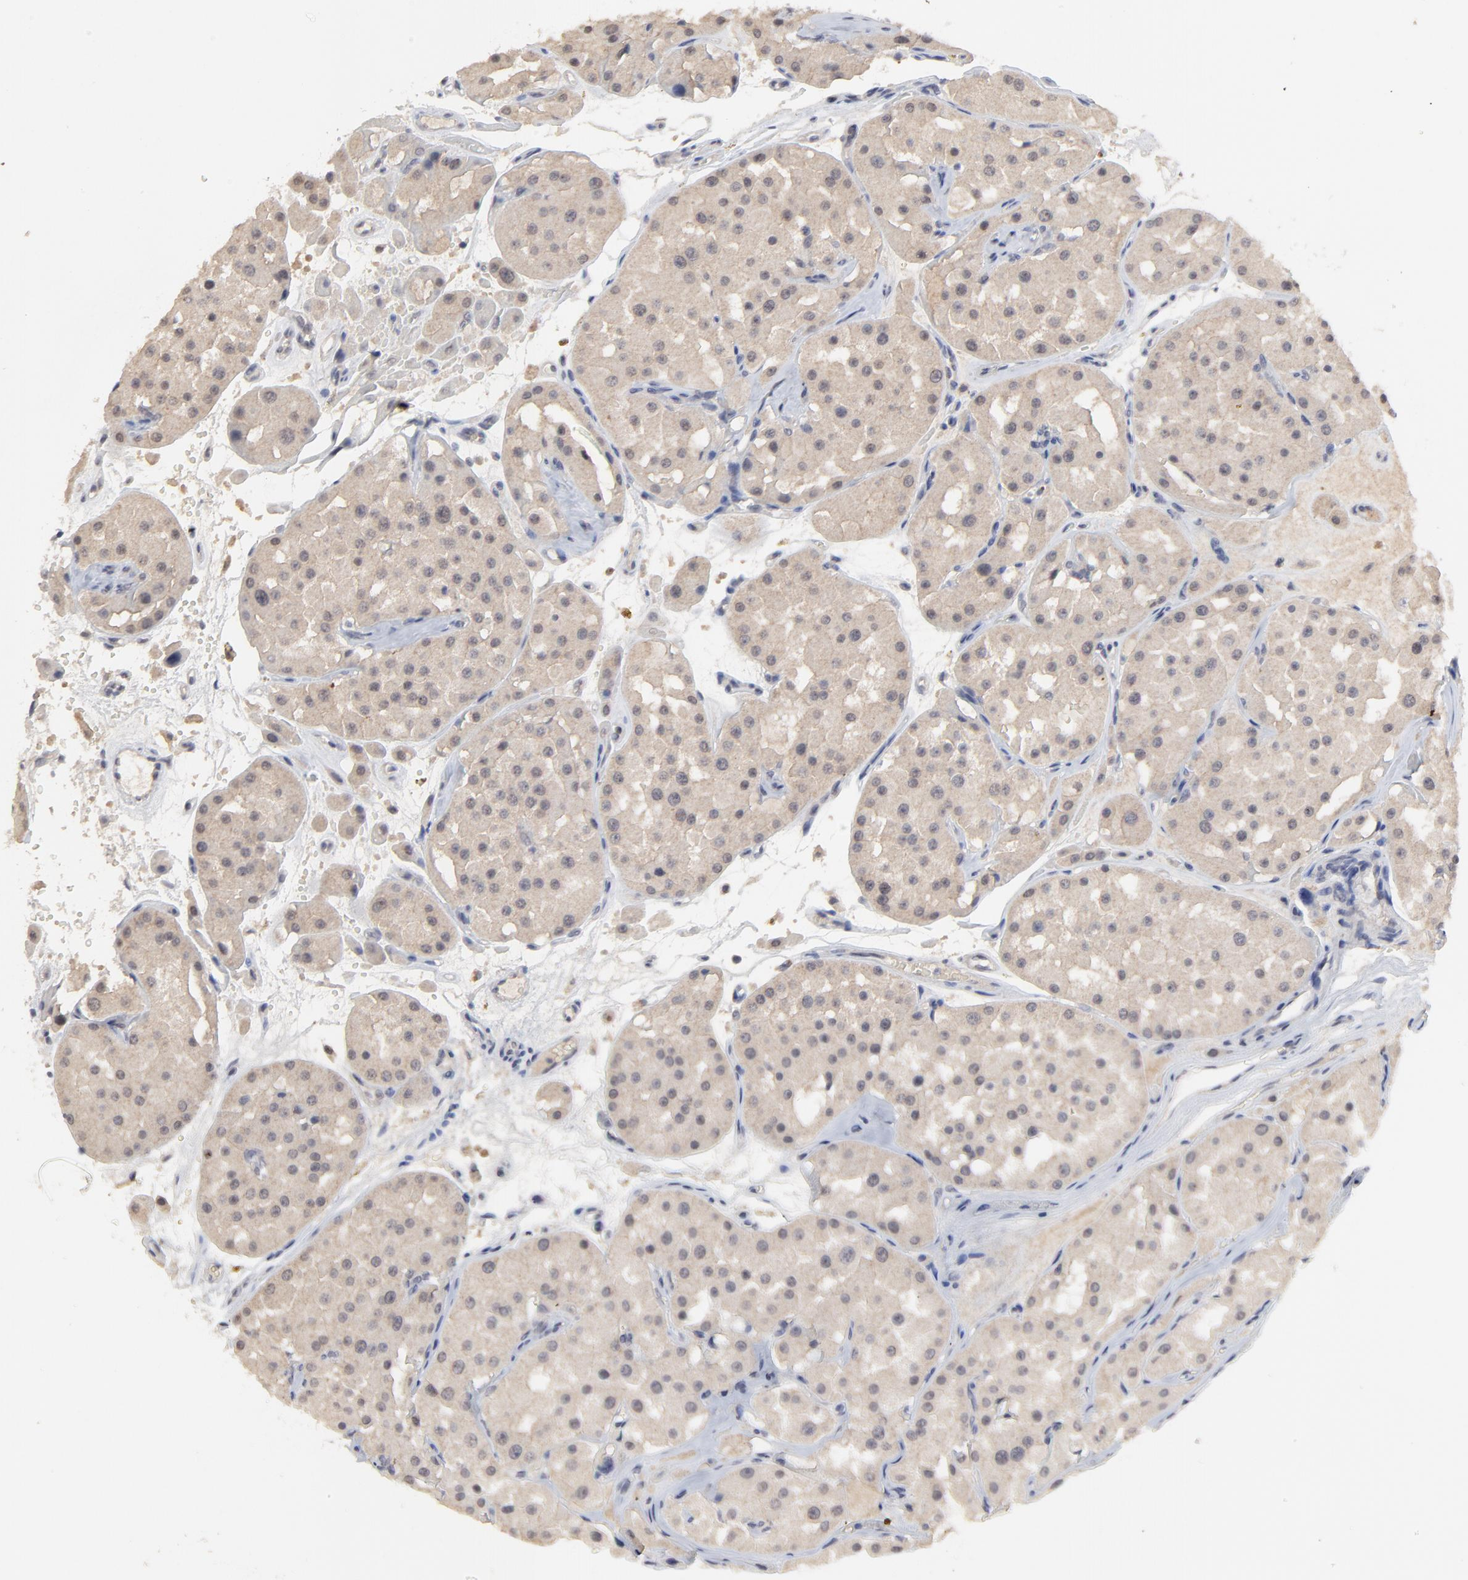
{"staining": {"intensity": "weak", "quantity": ">75%", "location": "cytoplasmic/membranous"}, "tissue": "renal cancer", "cell_type": "Tumor cells", "image_type": "cancer", "snomed": [{"axis": "morphology", "description": "Adenocarcinoma, uncertain malignant potential"}, {"axis": "topography", "description": "Kidney"}], "caption": "Immunohistochemistry micrograph of neoplastic tissue: human renal cancer (adenocarcinoma,  uncertain malignant potential) stained using immunohistochemistry demonstrates low levels of weak protein expression localized specifically in the cytoplasmic/membranous of tumor cells, appearing as a cytoplasmic/membranous brown color.", "gene": "FAM199X", "patient": {"sex": "male", "age": 63}}